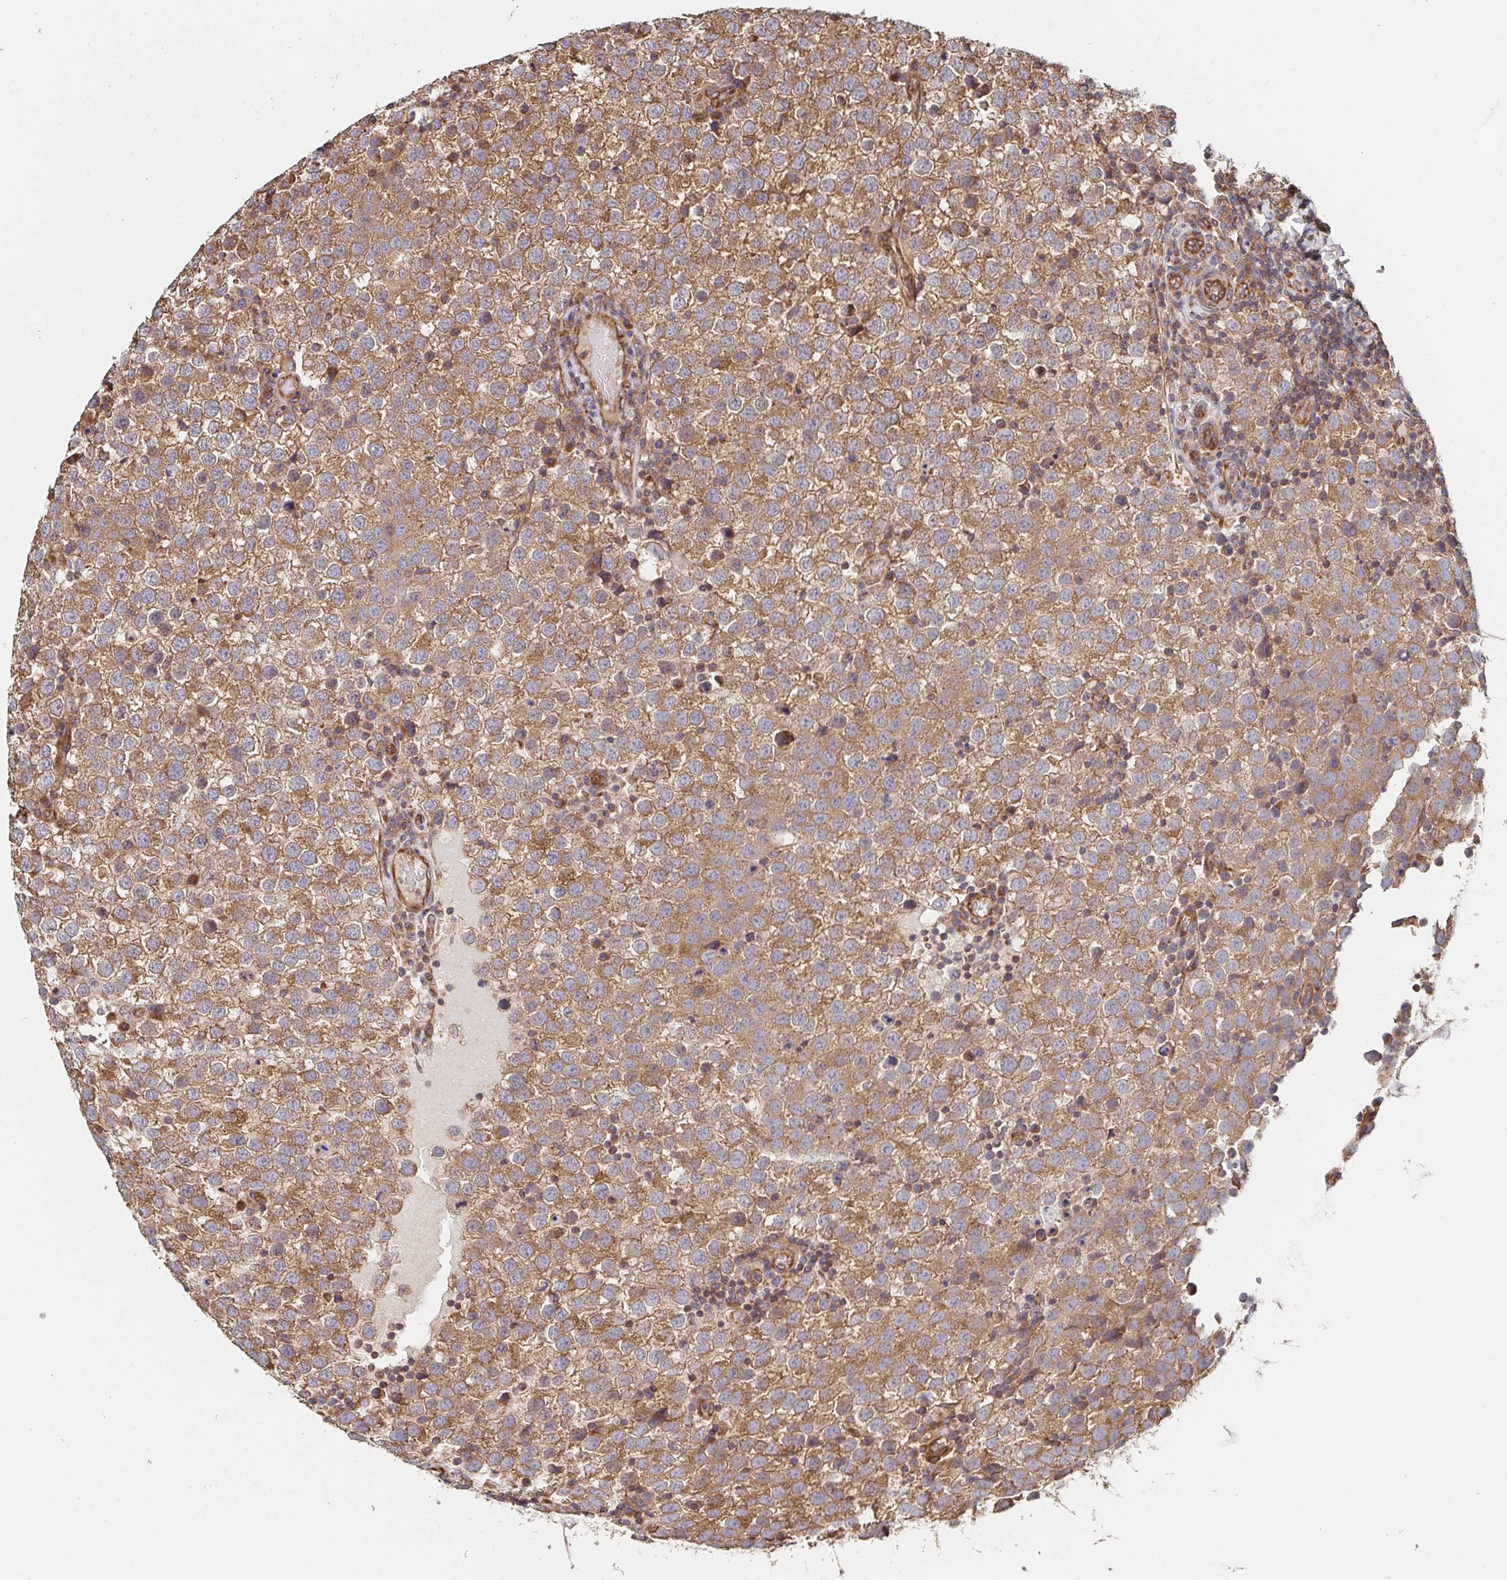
{"staining": {"intensity": "moderate", "quantity": ">75%", "location": "cytoplasmic/membranous"}, "tissue": "testis cancer", "cell_type": "Tumor cells", "image_type": "cancer", "snomed": [{"axis": "morphology", "description": "Seminoma, NOS"}, {"axis": "topography", "description": "Testis"}], "caption": "A brown stain highlights moderate cytoplasmic/membranous expression of a protein in testis seminoma tumor cells.", "gene": "APBB1", "patient": {"sex": "male", "age": 34}}